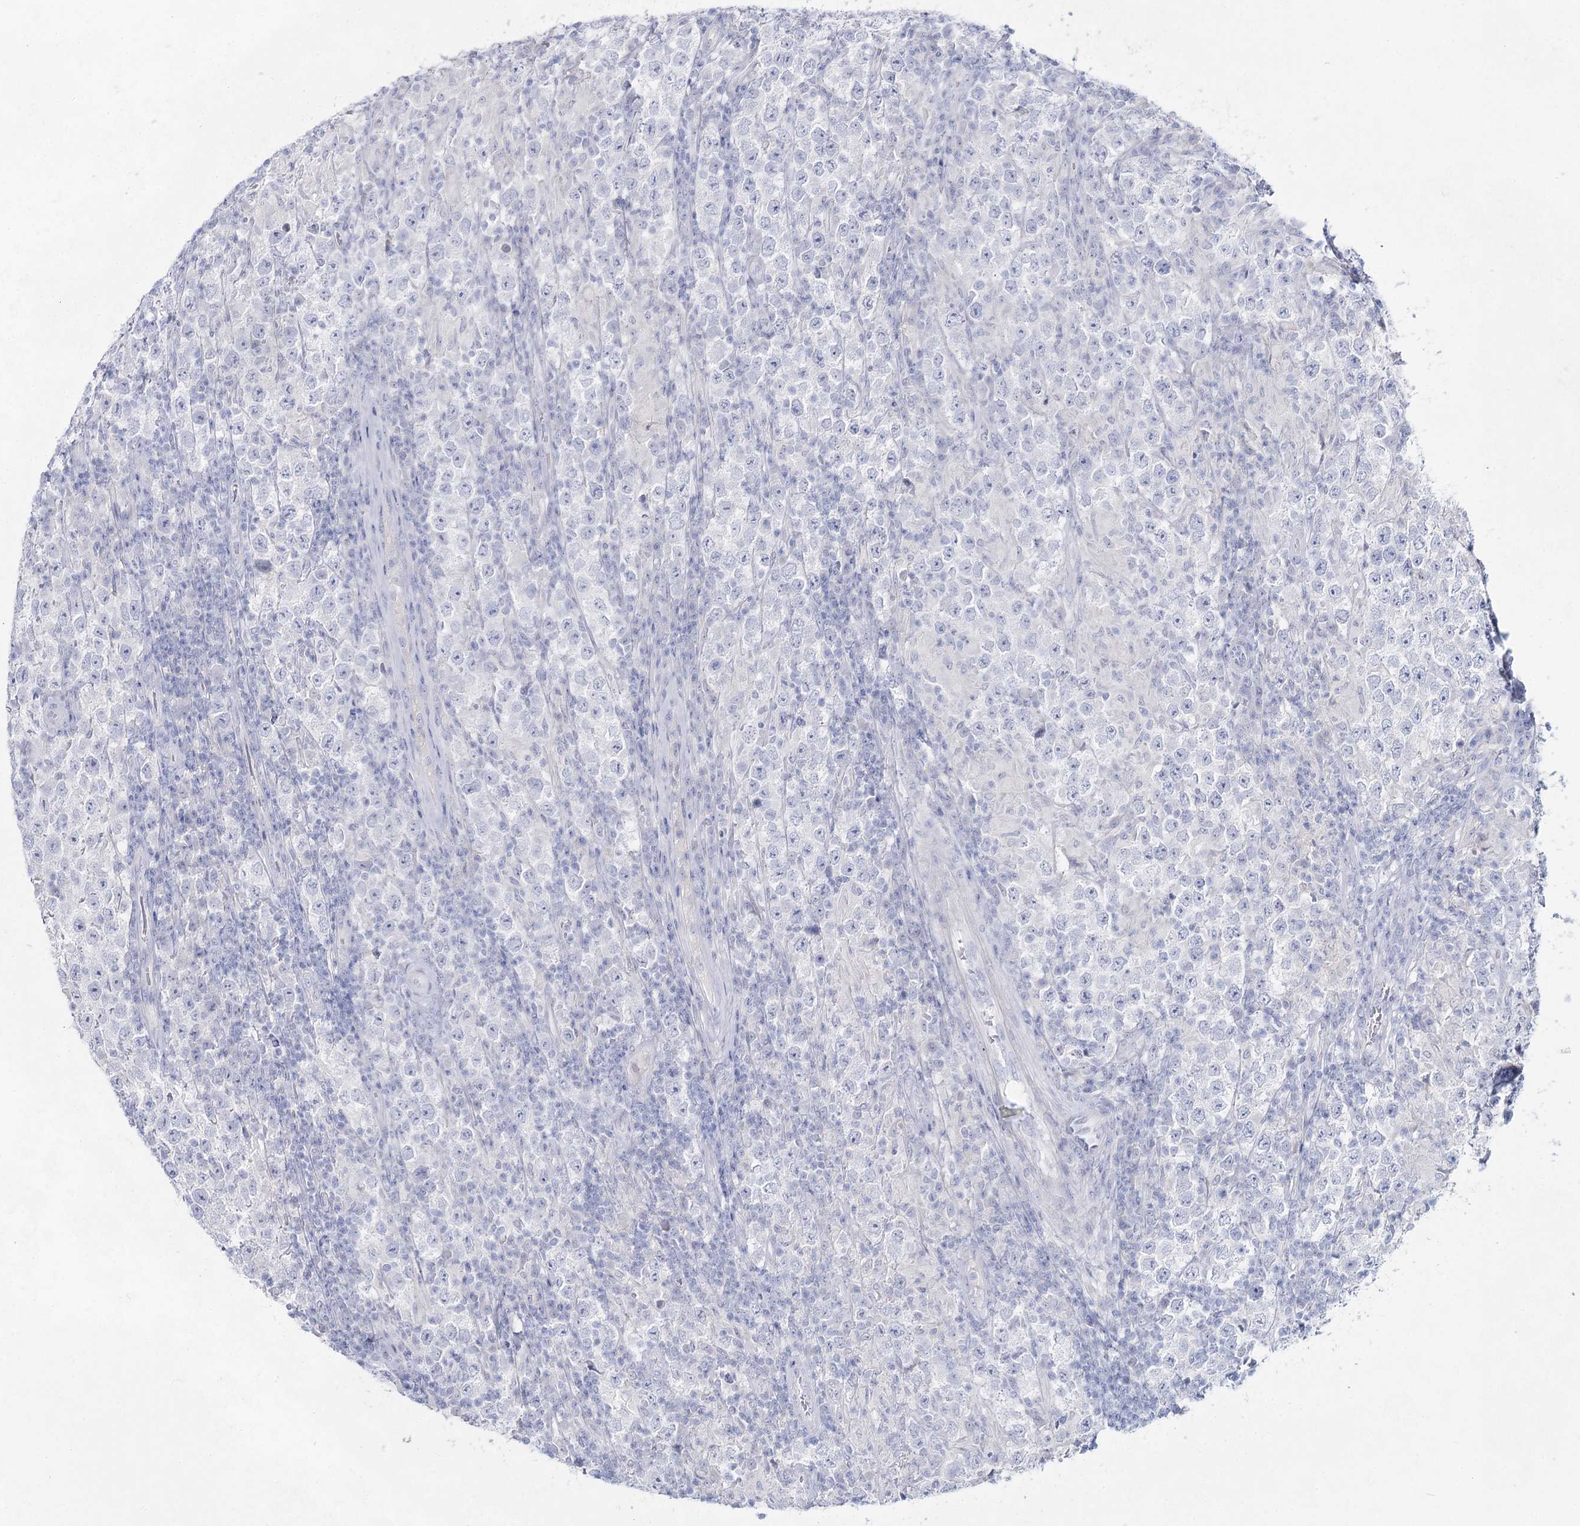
{"staining": {"intensity": "negative", "quantity": "none", "location": "none"}, "tissue": "testis cancer", "cell_type": "Tumor cells", "image_type": "cancer", "snomed": [{"axis": "morphology", "description": "Normal tissue, NOS"}, {"axis": "morphology", "description": "Urothelial carcinoma, High grade"}, {"axis": "morphology", "description": "Seminoma, NOS"}, {"axis": "morphology", "description": "Carcinoma, Embryonal, NOS"}, {"axis": "topography", "description": "Urinary bladder"}, {"axis": "topography", "description": "Testis"}], "caption": "Immunohistochemistry (IHC) image of neoplastic tissue: urothelial carcinoma (high-grade) (testis) stained with DAB demonstrates no significant protein staining in tumor cells.", "gene": "SLC17A2", "patient": {"sex": "male", "age": 41}}